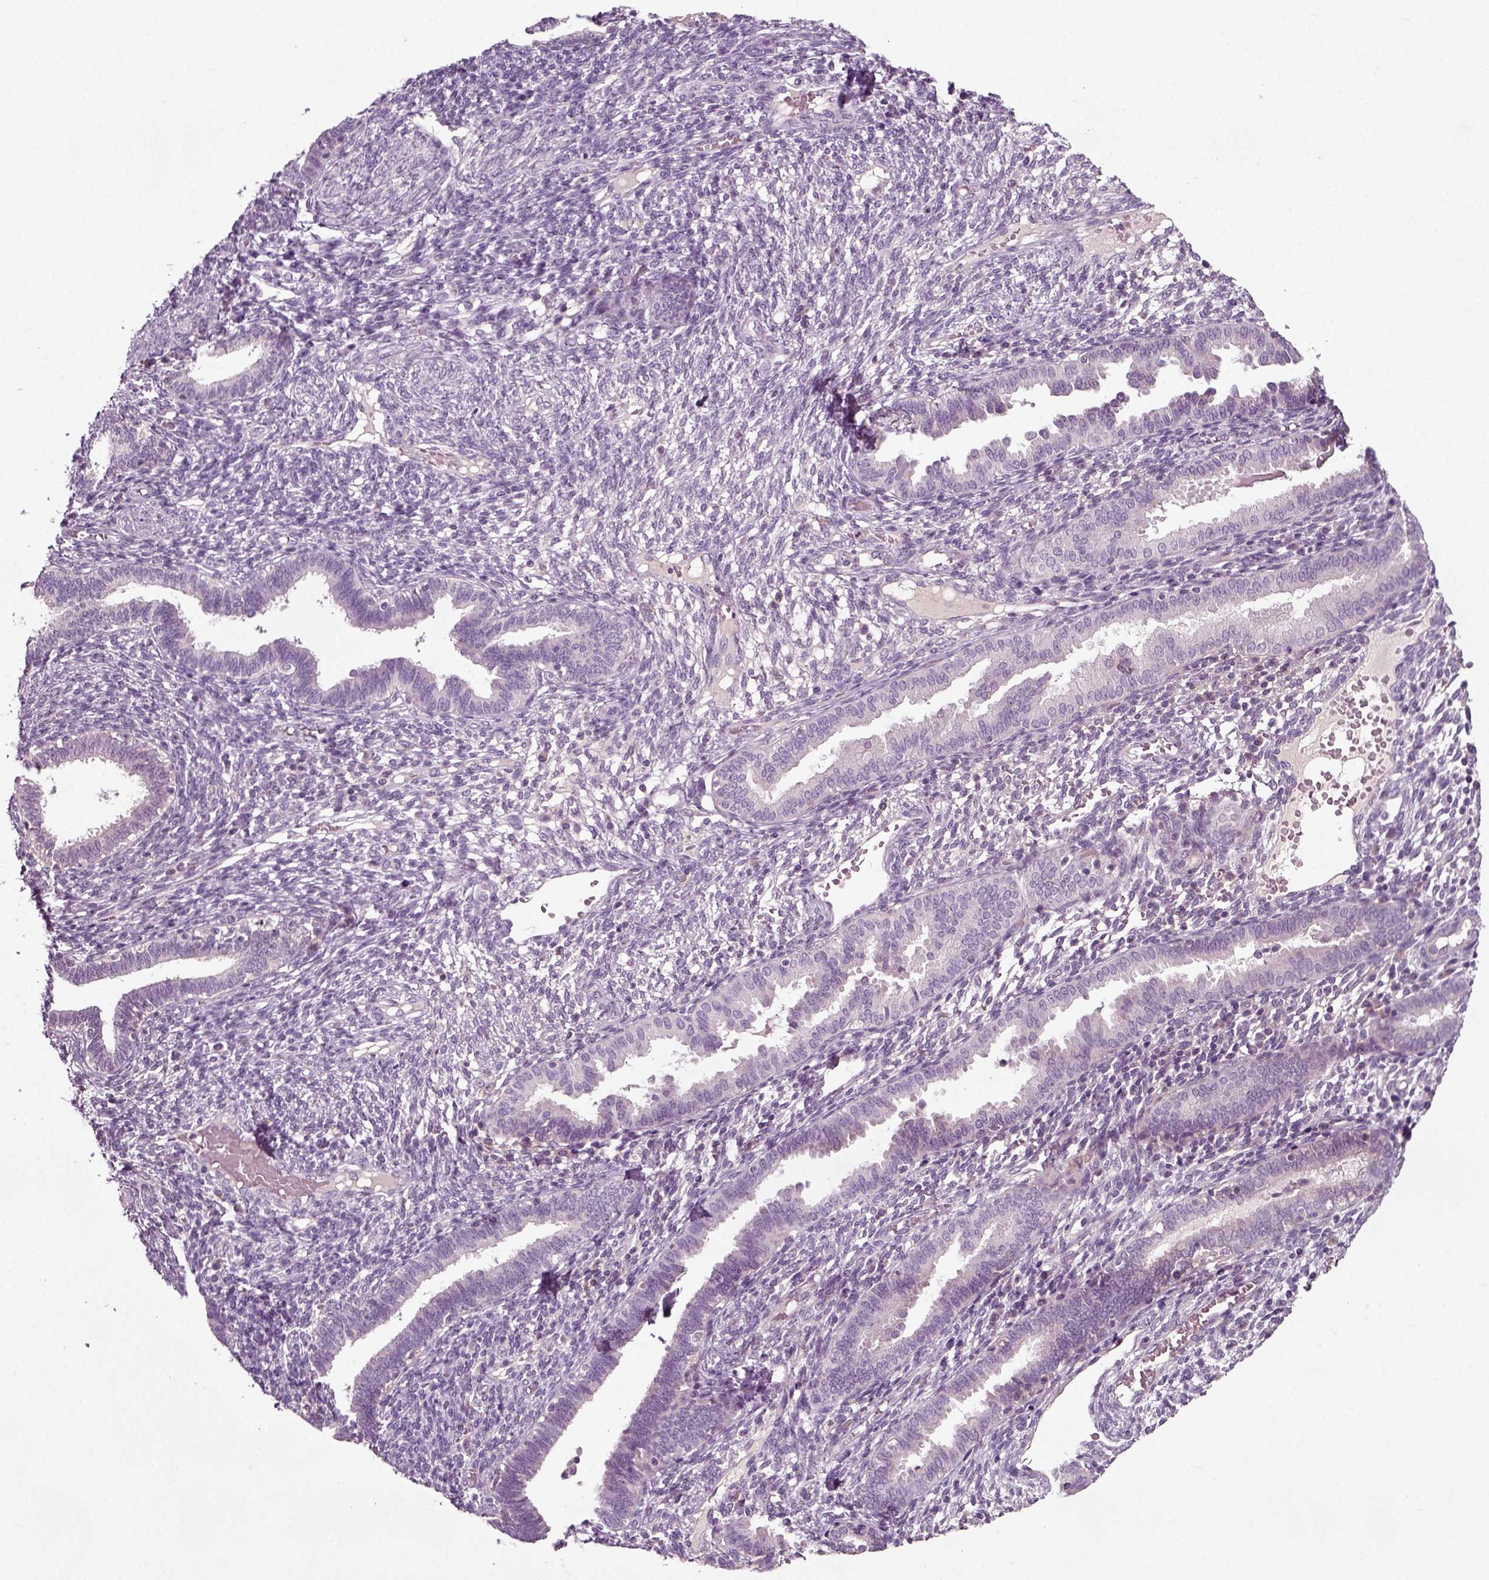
{"staining": {"intensity": "negative", "quantity": "none", "location": "none"}, "tissue": "endometrium", "cell_type": "Cells in endometrial stroma", "image_type": "normal", "snomed": [{"axis": "morphology", "description": "Normal tissue, NOS"}, {"axis": "topography", "description": "Endometrium"}], "caption": "An image of endometrium stained for a protein shows no brown staining in cells in endometrial stroma.", "gene": "RND2", "patient": {"sex": "female", "age": 42}}